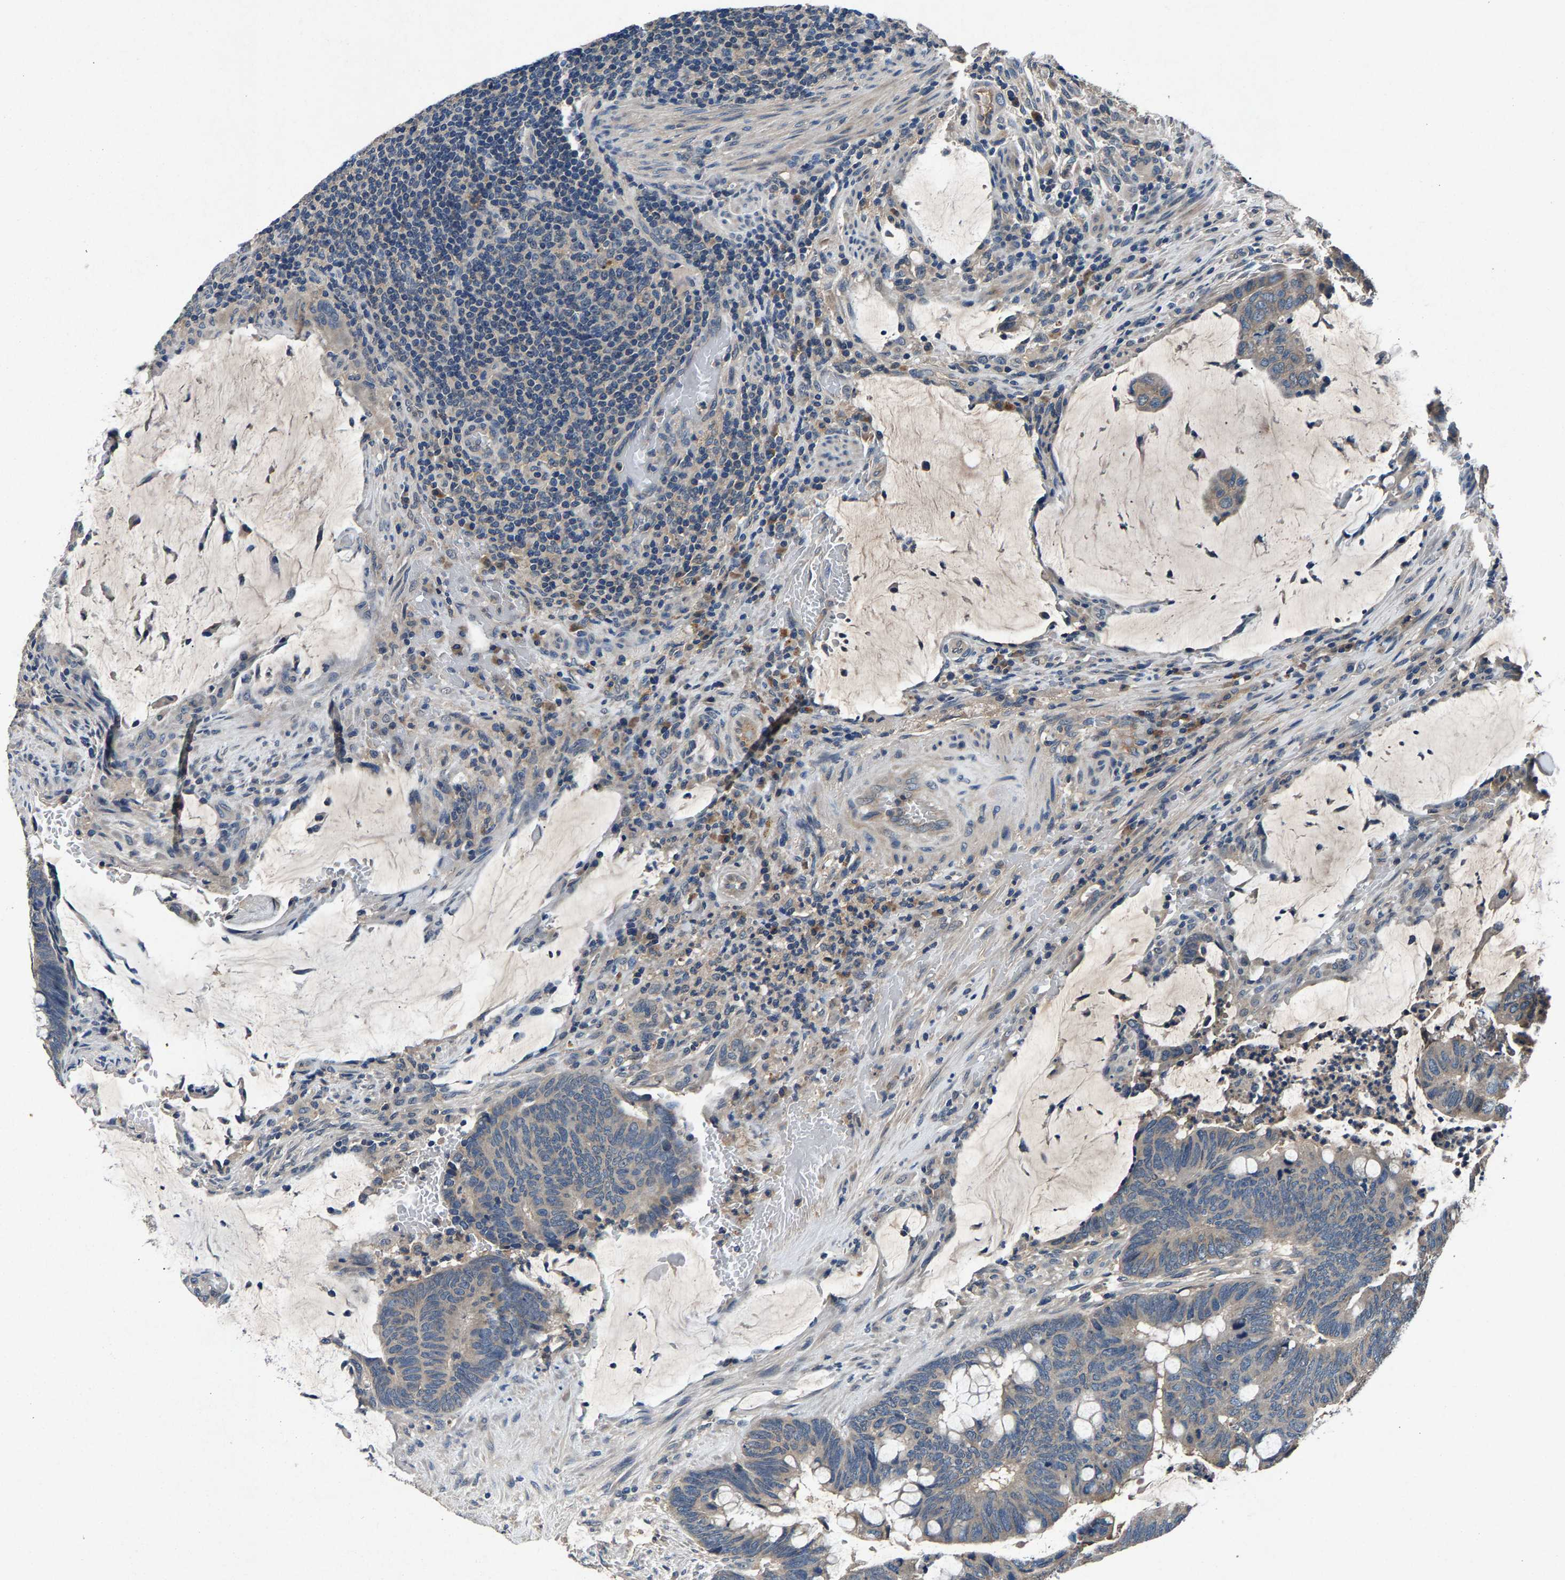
{"staining": {"intensity": "weak", "quantity": "<25%", "location": "cytoplasmic/membranous"}, "tissue": "colorectal cancer", "cell_type": "Tumor cells", "image_type": "cancer", "snomed": [{"axis": "morphology", "description": "Normal tissue, NOS"}, {"axis": "morphology", "description": "Adenocarcinoma, NOS"}, {"axis": "topography", "description": "Rectum"}, {"axis": "topography", "description": "Peripheral nerve tissue"}], "caption": "DAB (3,3'-diaminobenzidine) immunohistochemical staining of colorectal cancer (adenocarcinoma) reveals no significant expression in tumor cells.", "gene": "PRXL2C", "patient": {"sex": "male", "age": 92}}